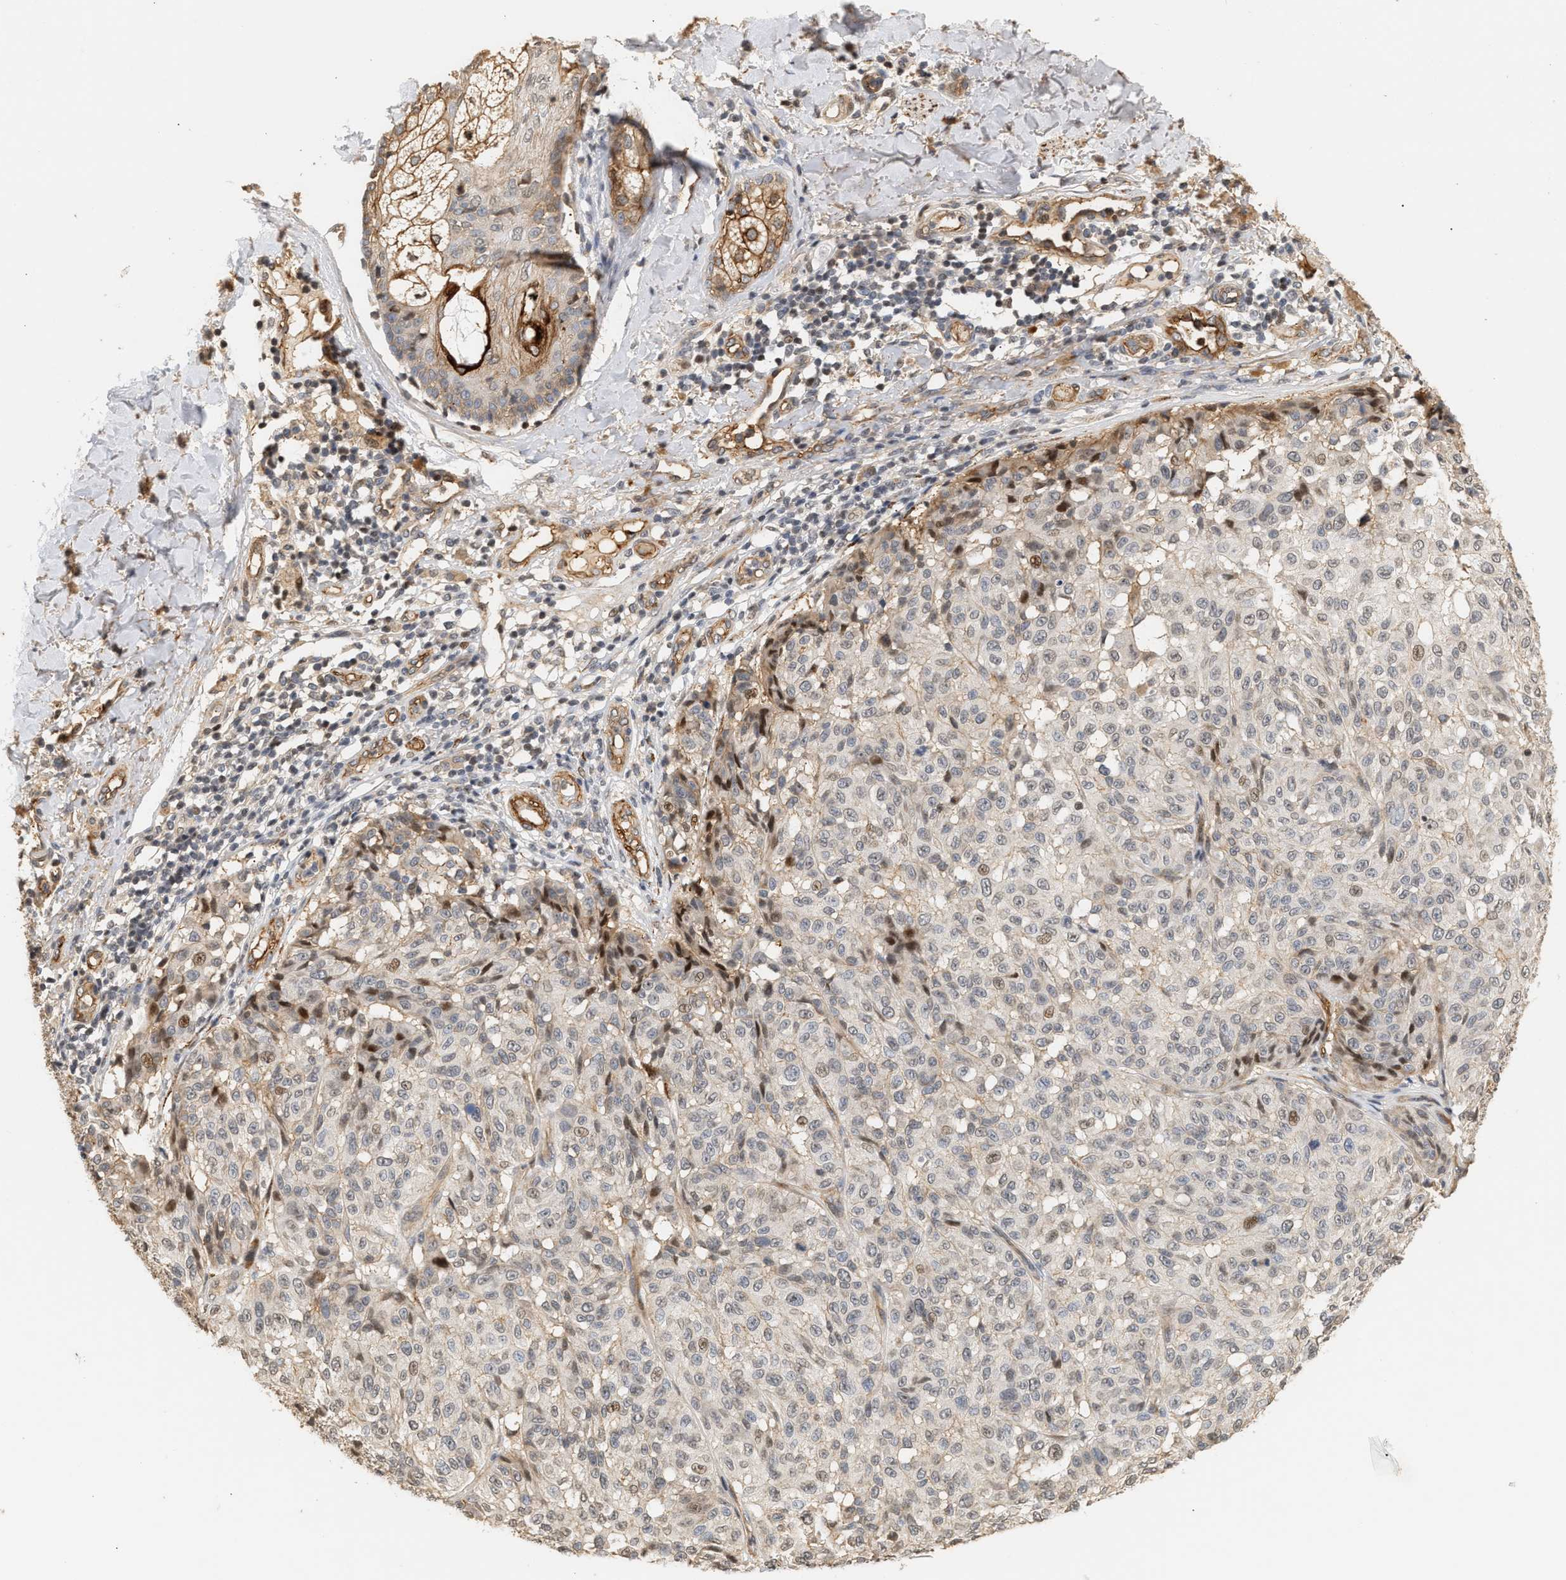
{"staining": {"intensity": "weak", "quantity": "<25%", "location": "nuclear"}, "tissue": "melanoma", "cell_type": "Tumor cells", "image_type": "cancer", "snomed": [{"axis": "morphology", "description": "Malignant melanoma, NOS"}, {"axis": "topography", "description": "Skin"}], "caption": "Immunohistochemistry (IHC) of human malignant melanoma demonstrates no positivity in tumor cells. (DAB IHC, high magnification).", "gene": "PLXND1", "patient": {"sex": "female", "age": 46}}